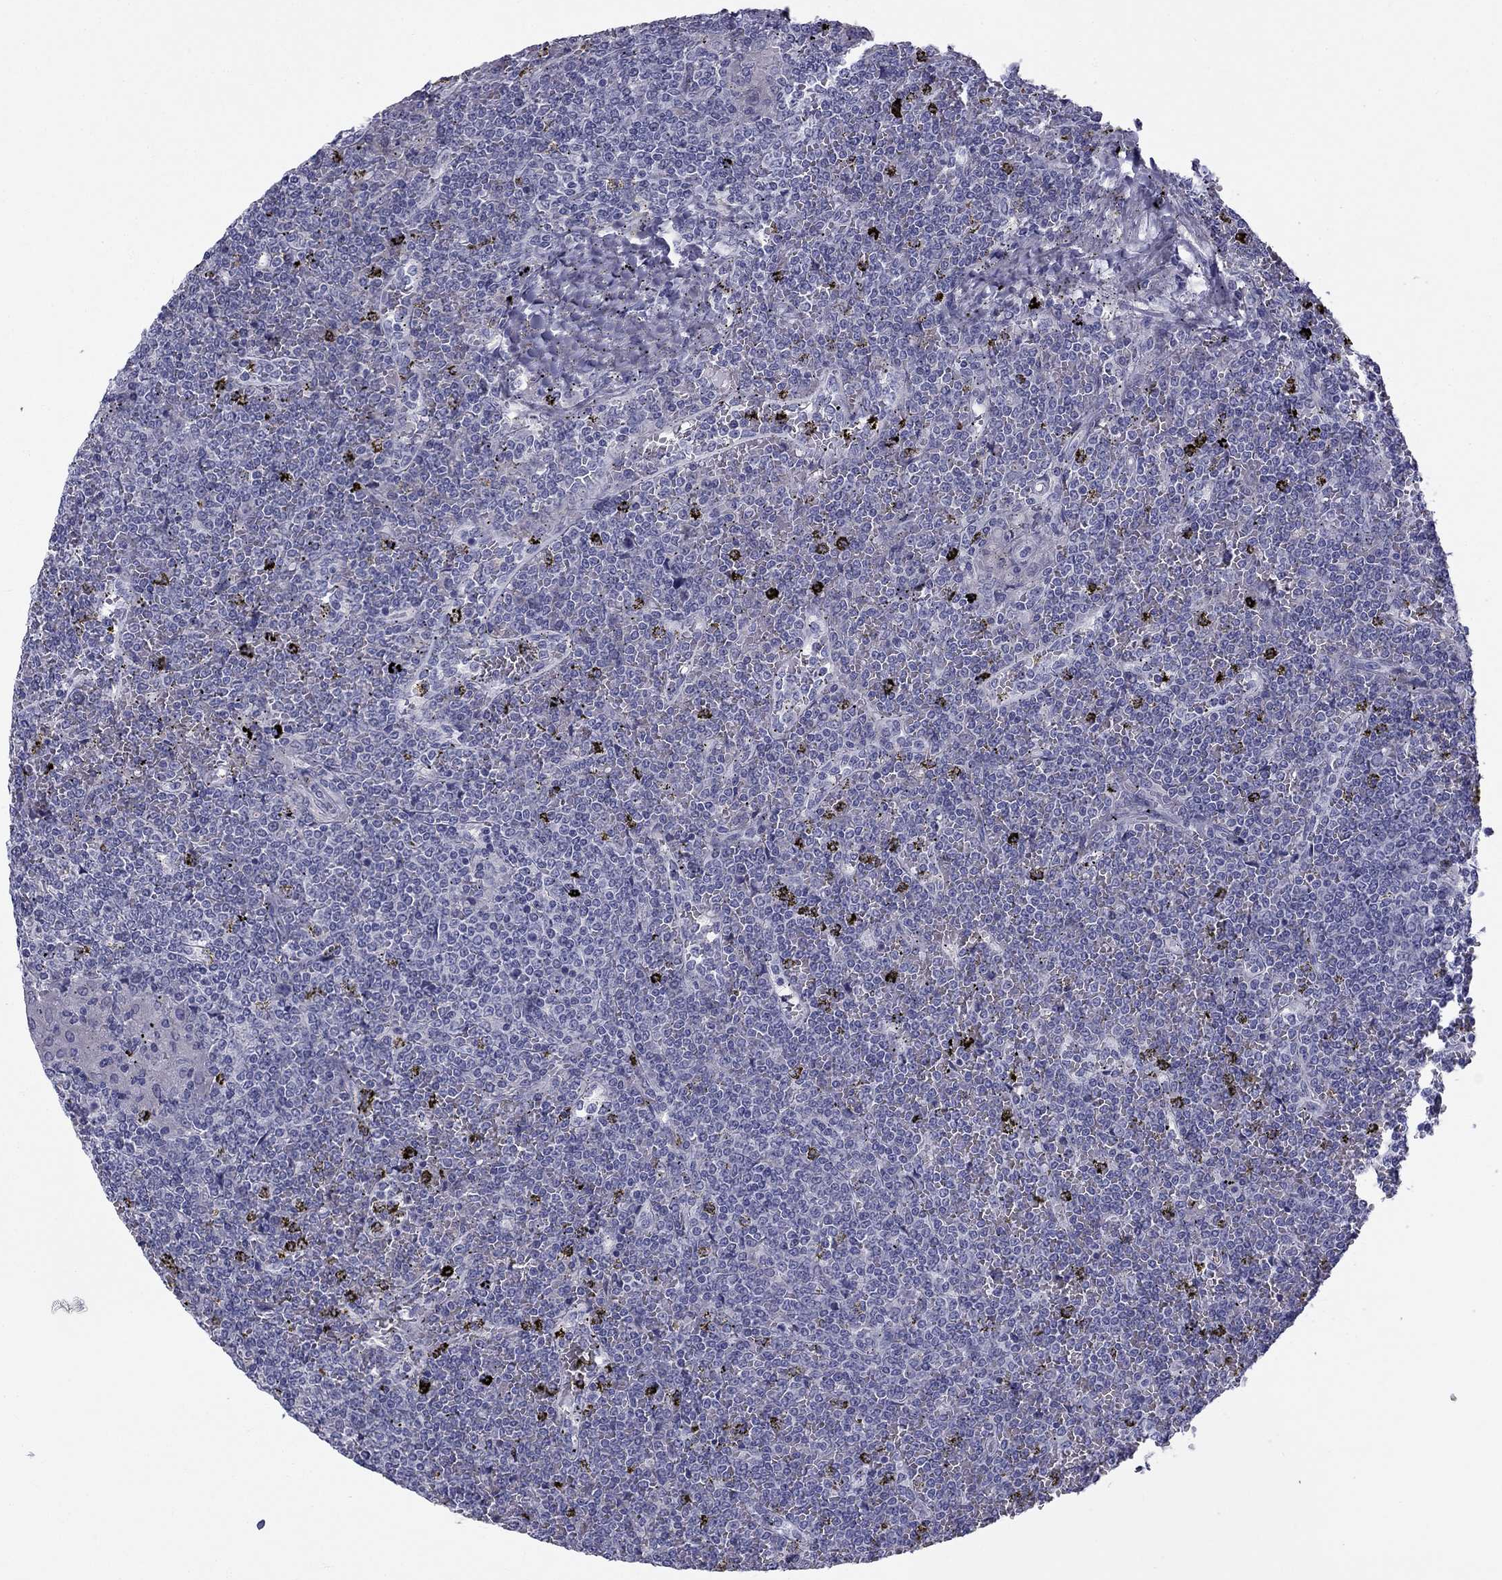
{"staining": {"intensity": "negative", "quantity": "none", "location": "none"}, "tissue": "lymphoma", "cell_type": "Tumor cells", "image_type": "cancer", "snomed": [{"axis": "morphology", "description": "Malignant lymphoma, non-Hodgkin's type, Low grade"}, {"axis": "topography", "description": "Spleen"}], "caption": "Human lymphoma stained for a protein using immunohistochemistry displays no expression in tumor cells.", "gene": "CLPSL2", "patient": {"sex": "female", "age": 19}}